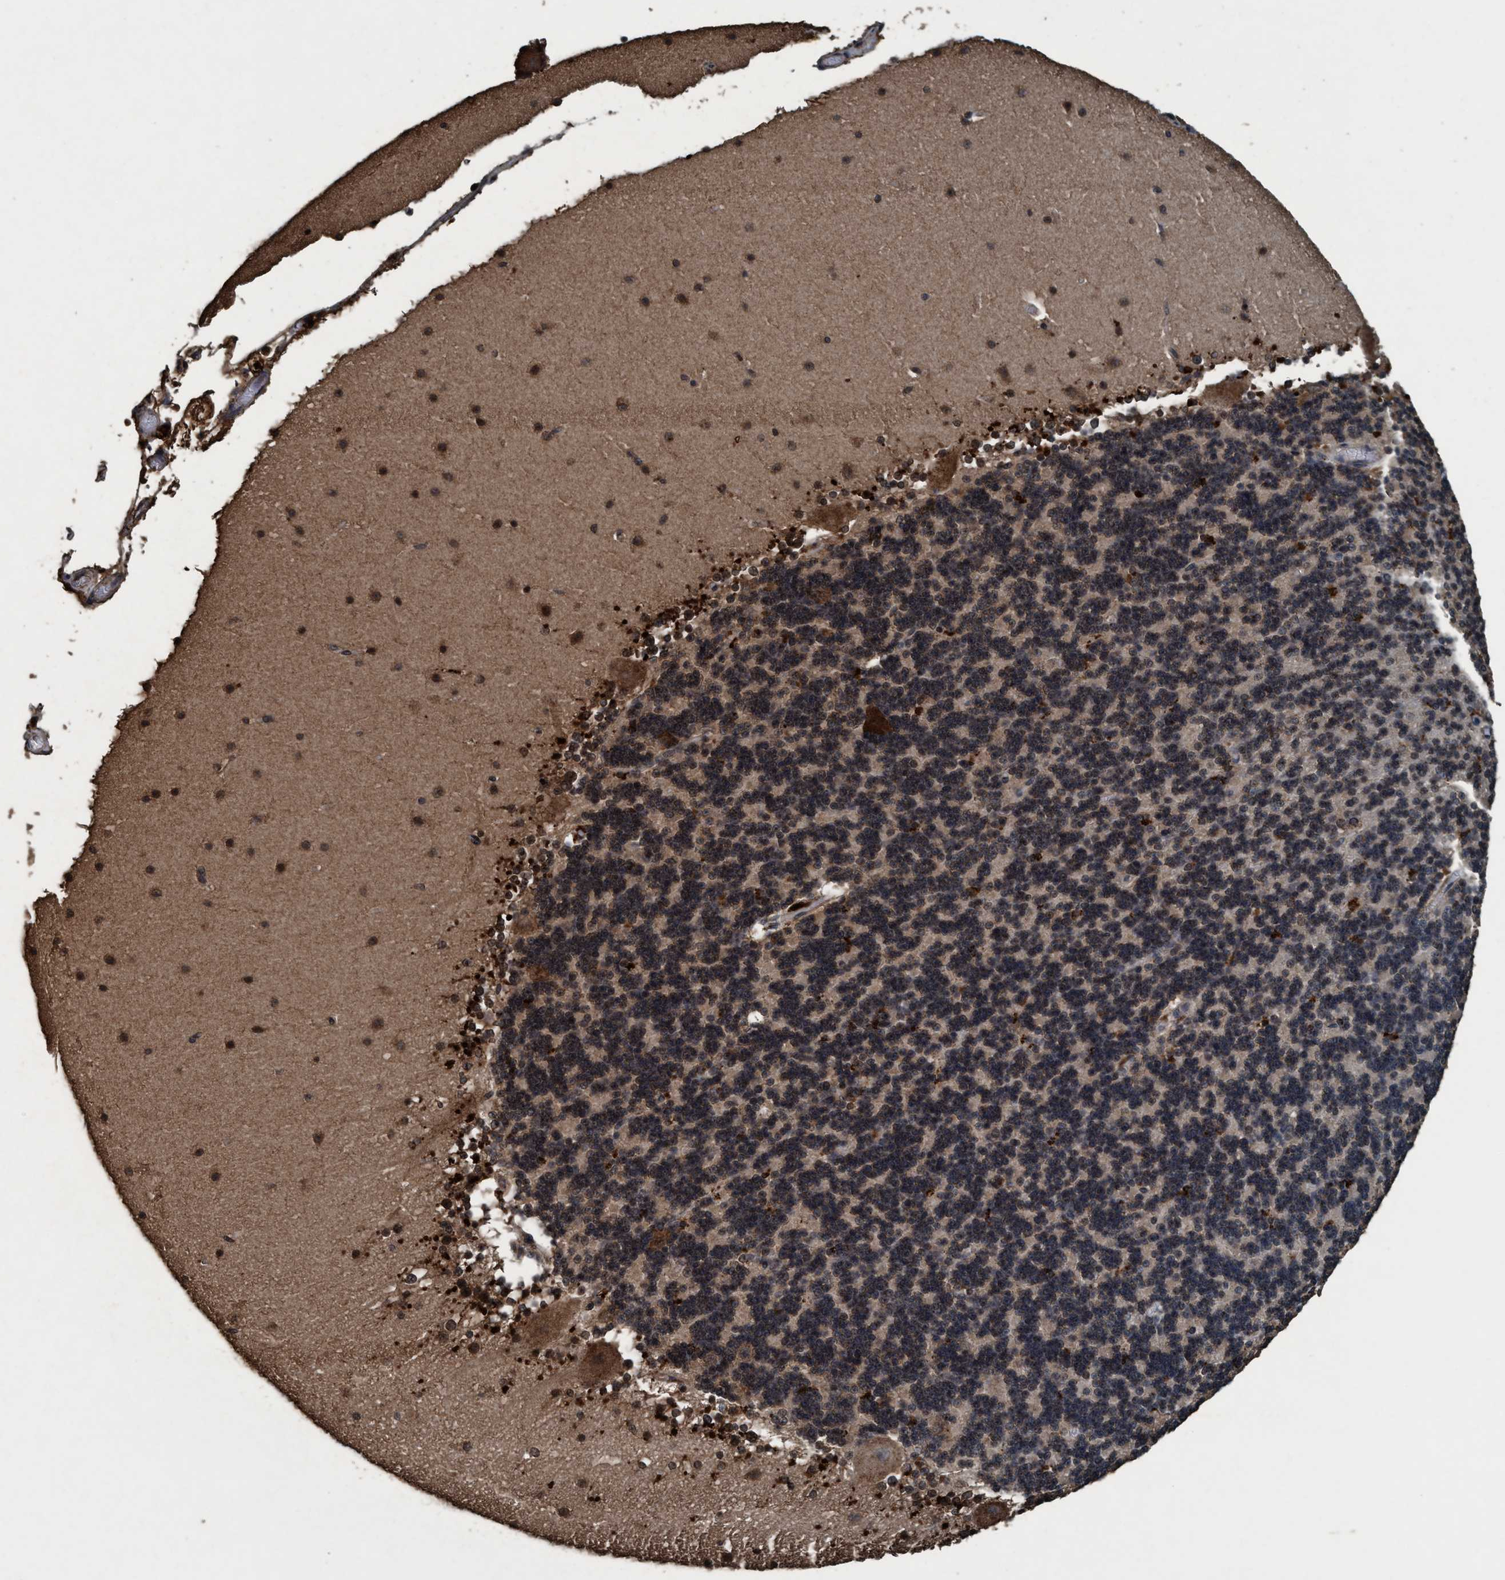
{"staining": {"intensity": "weak", "quantity": "25%-75%", "location": "cytoplasmic/membranous"}, "tissue": "cerebellum", "cell_type": "Cells in granular layer", "image_type": "normal", "snomed": [{"axis": "morphology", "description": "Normal tissue, NOS"}, {"axis": "topography", "description": "Cerebellum"}], "caption": "The histopathology image shows staining of benign cerebellum, revealing weak cytoplasmic/membranous protein positivity (brown color) within cells in granular layer.", "gene": "AKT1S1", "patient": {"sex": "female", "age": 19}}